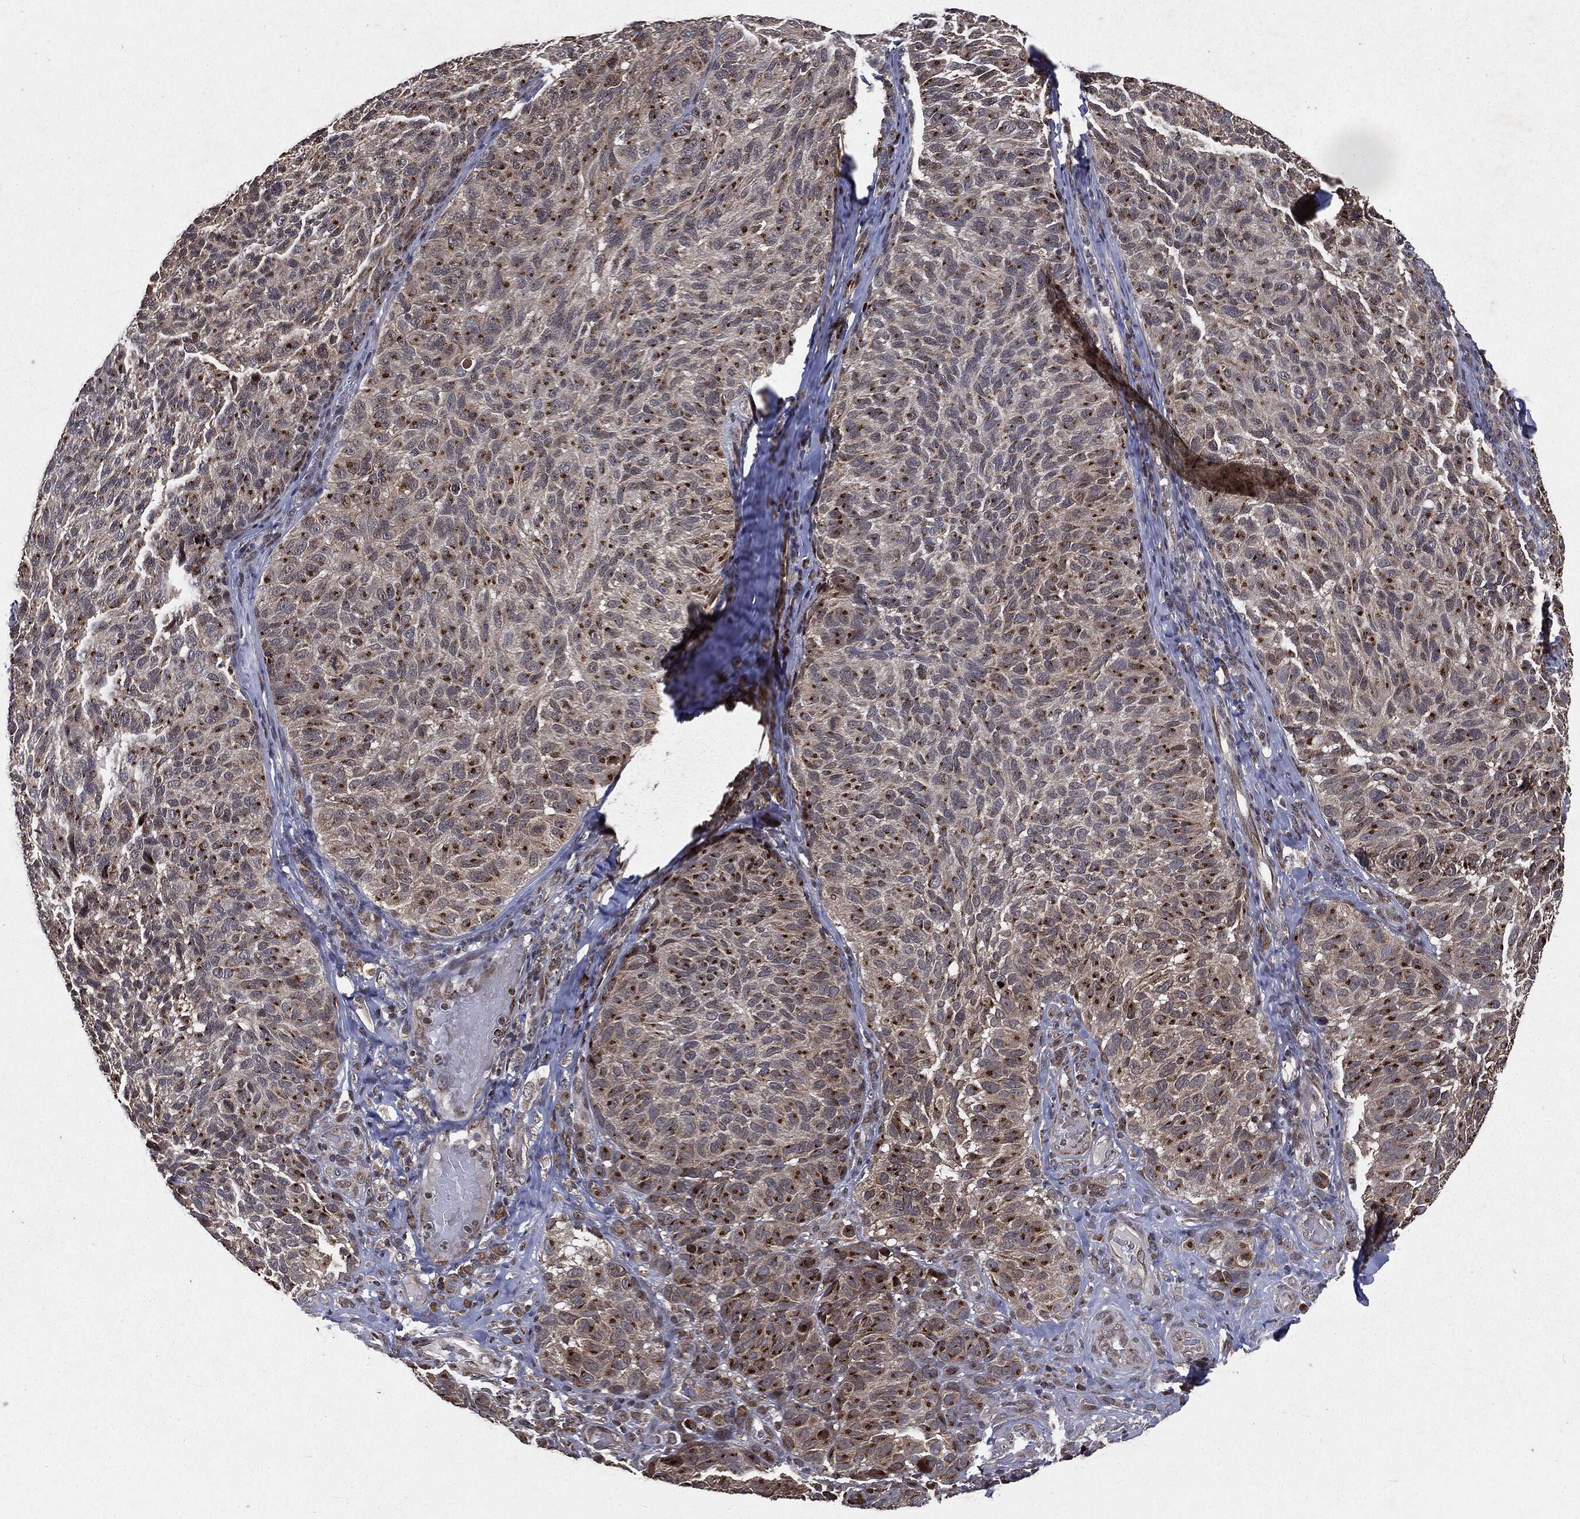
{"staining": {"intensity": "strong", "quantity": "25%-75%", "location": "cytoplasmic/membranous"}, "tissue": "melanoma", "cell_type": "Tumor cells", "image_type": "cancer", "snomed": [{"axis": "morphology", "description": "Malignant melanoma, NOS"}, {"axis": "topography", "description": "Skin"}], "caption": "A high amount of strong cytoplasmic/membranous positivity is present in approximately 25%-75% of tumor cells in melanoma tissue. (brown staining indicates protein expression, while blue staining denotes nuclei).", "gene": "PLPPR2", "patient": {"sex": "female", "age": 73}}